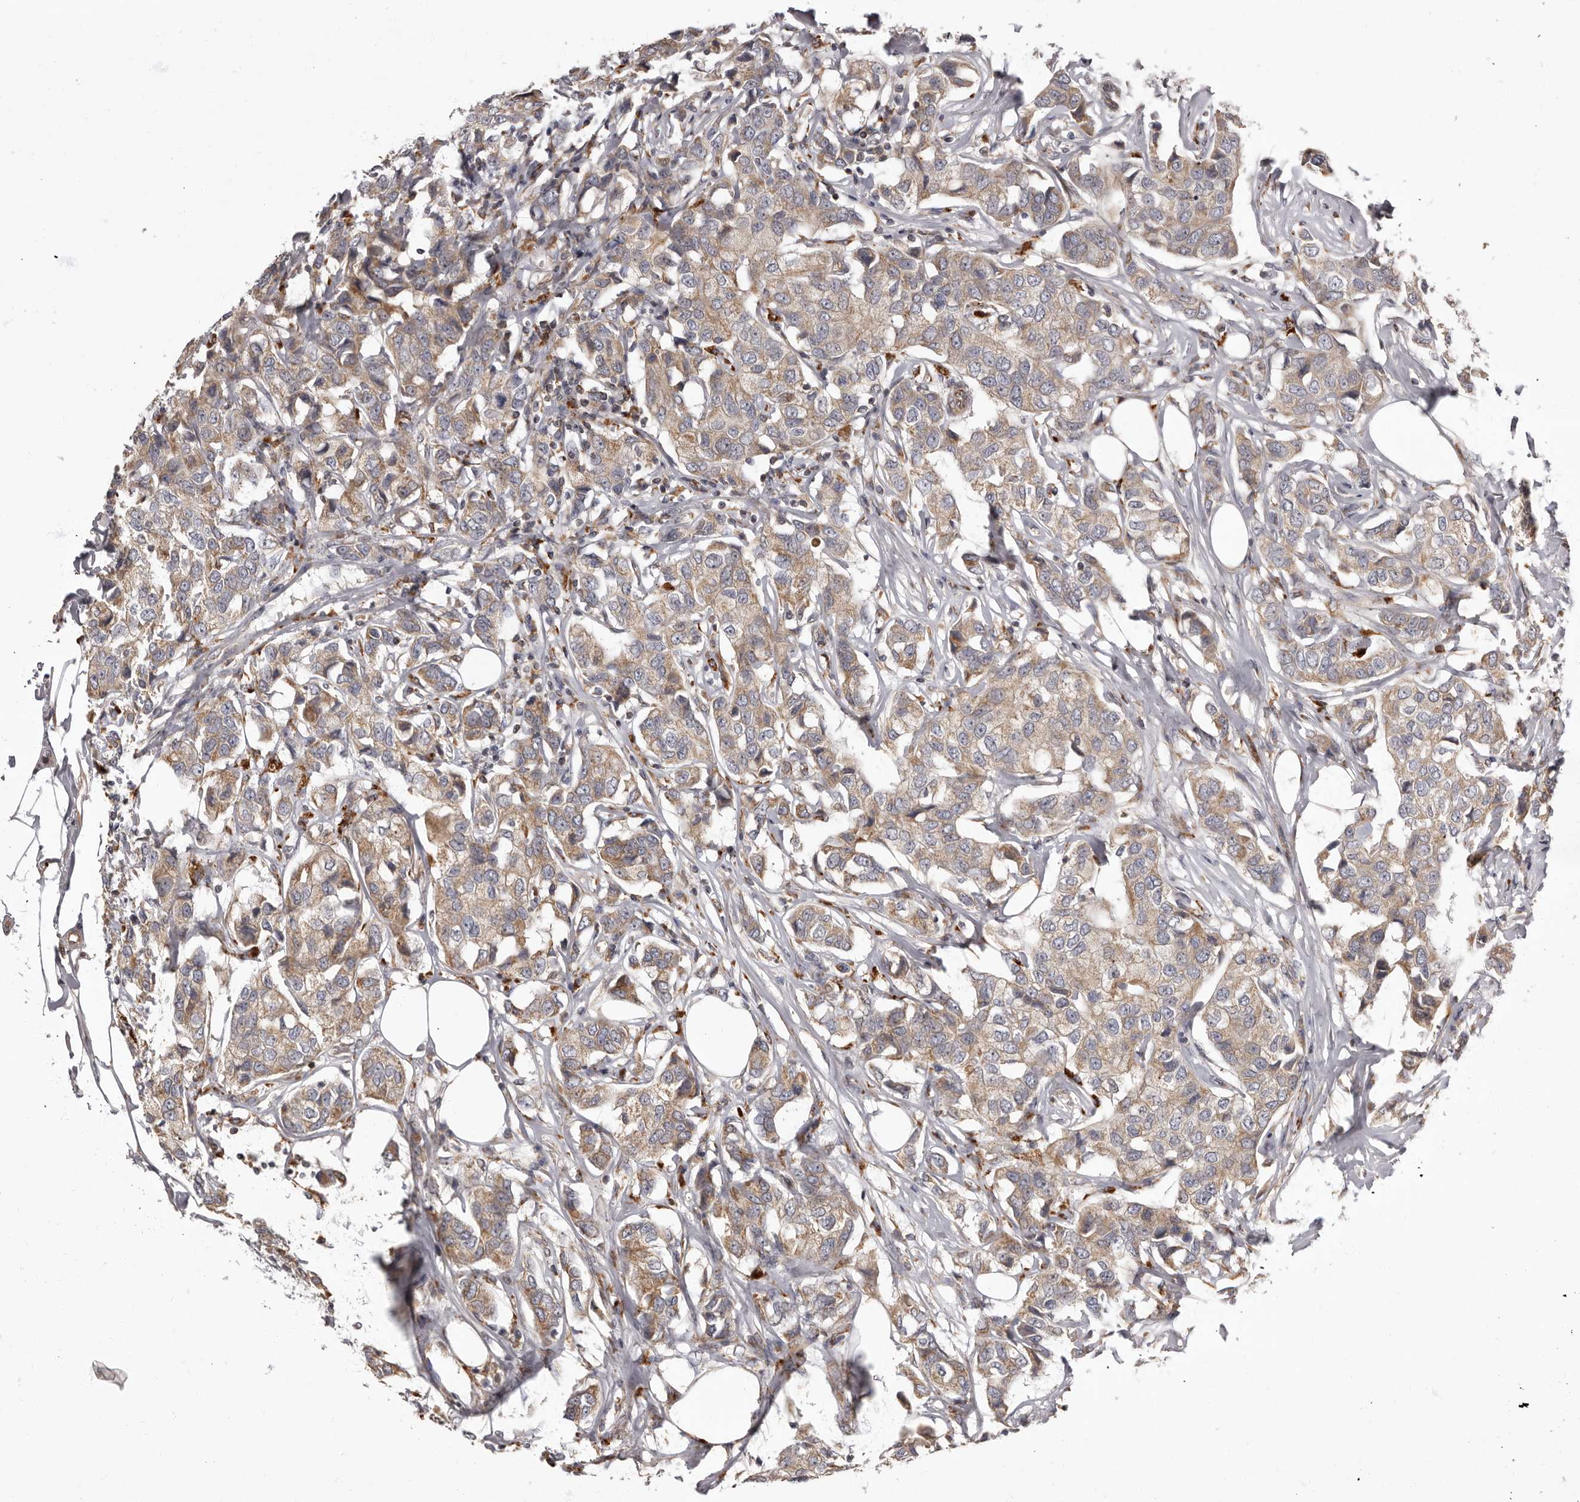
{"staining": {"intensity": "weak", "quantity": ">75%", "location": "cytoplasmic/membranous"}, "tissue": "breast cancer", "cell_type": "Tumor cells", "image_type": "cancer", "snomed": [{"axis": "morphology", "description": "Duct carcinoma"}, {"axis": "topography", "description": "Breast"}], "caption": "IHC staining of infiltrating ductal carcinoma (breast), which demonstrates low levels of weak cytoplasmic/membranous expression in approximately >75% of tumor cells indicating weak cytoplasmic/membranous protein positivity. The staining was performed using DAB (brown) for protein detection and nuclei were counterstained in hematoxylin (blue).", "gene": "ADCY2", "patient": {"sex": "female", "age": 80}}